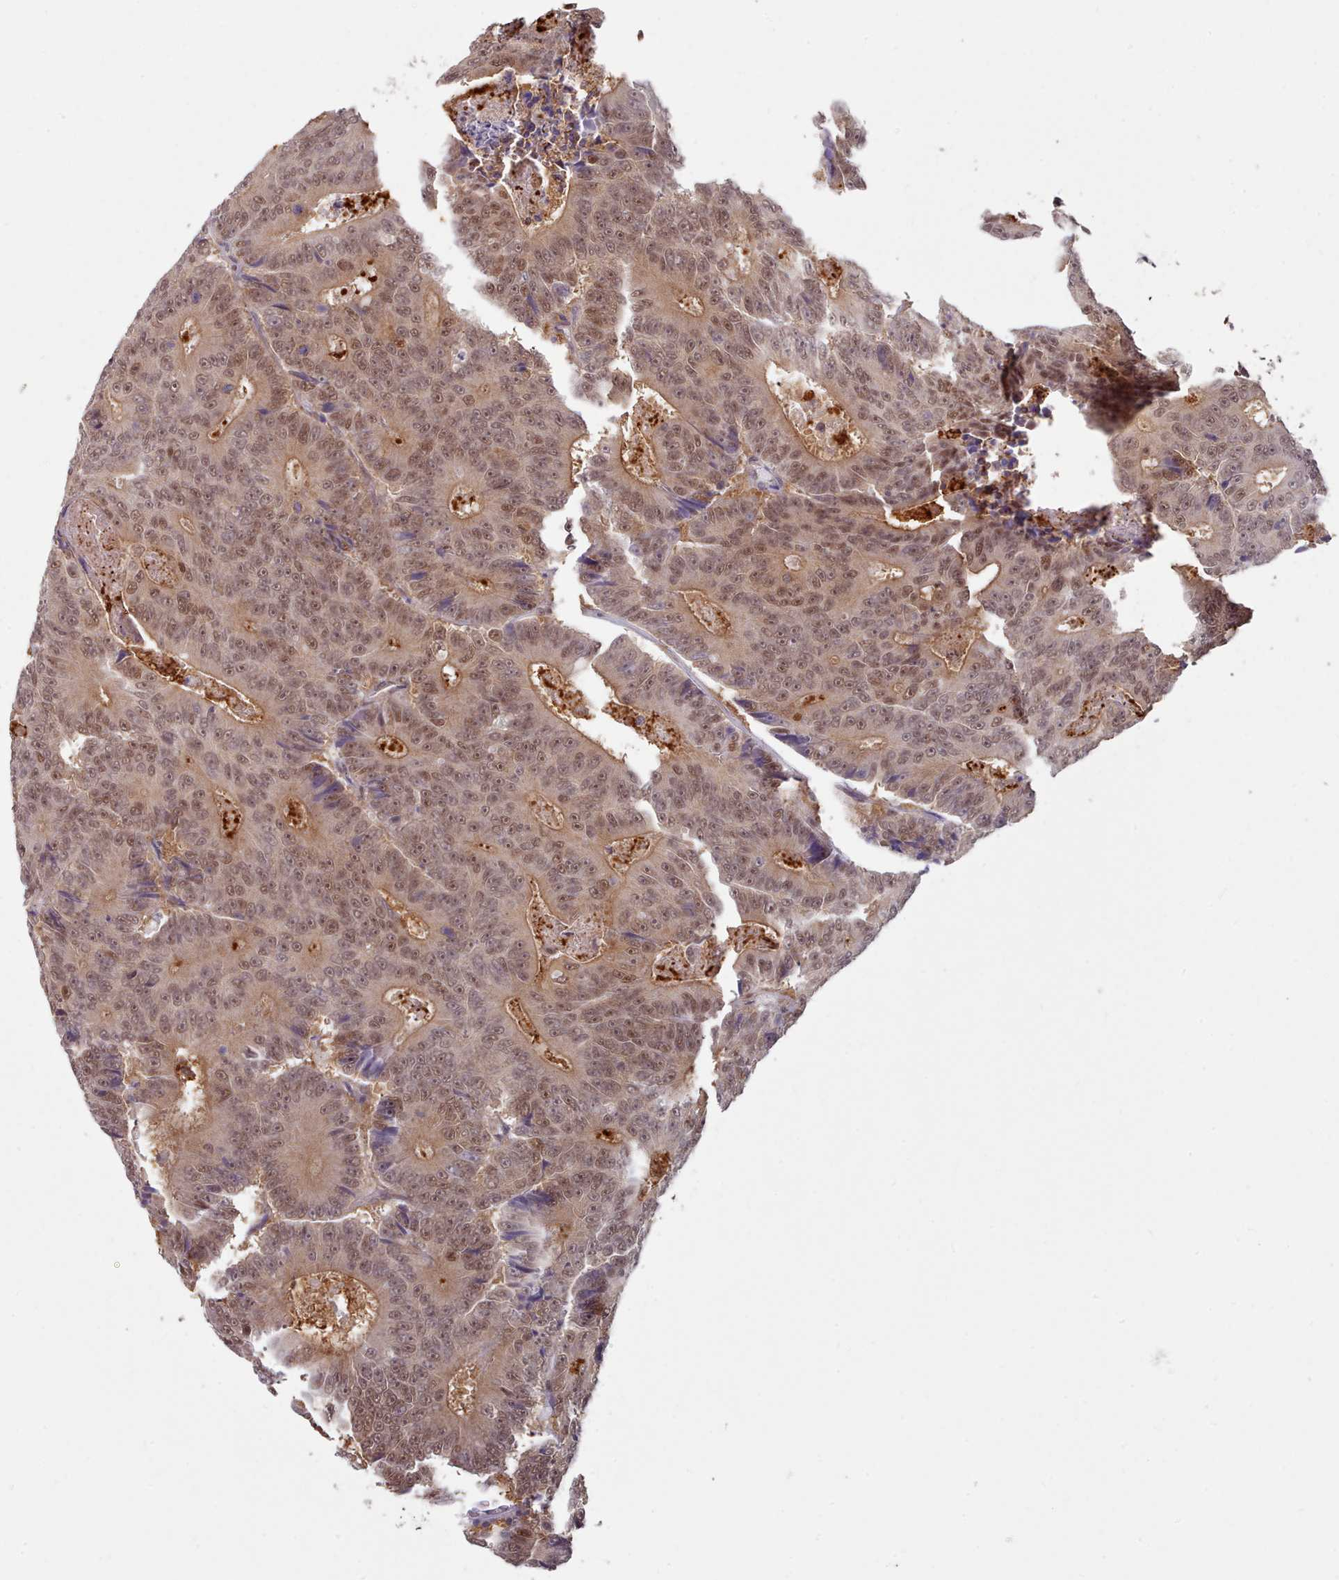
{"staining": {"intensity": "moderate", "quantity": ">75%", "location": "cytoplasmic/membranous,nuclear"}, "tissue": "colorectal cancer", "cell_type": "Tumor cells", "image_type": "cancer", "snomed": [{"axis": "morphology", "description": "Adenocarcinoma, NOS"}, {"axis": "topography", "description": "Colon"}], "caption": "This is a micrograph of immunohistochemistry staining of colorectal cancer (adenocarcinoma), which shows moderate staining in the cytoplasmic/membranous and nuclear of tumor cells.", "gene": "CES3", "patient": {"sex": "male", "age": 83}}